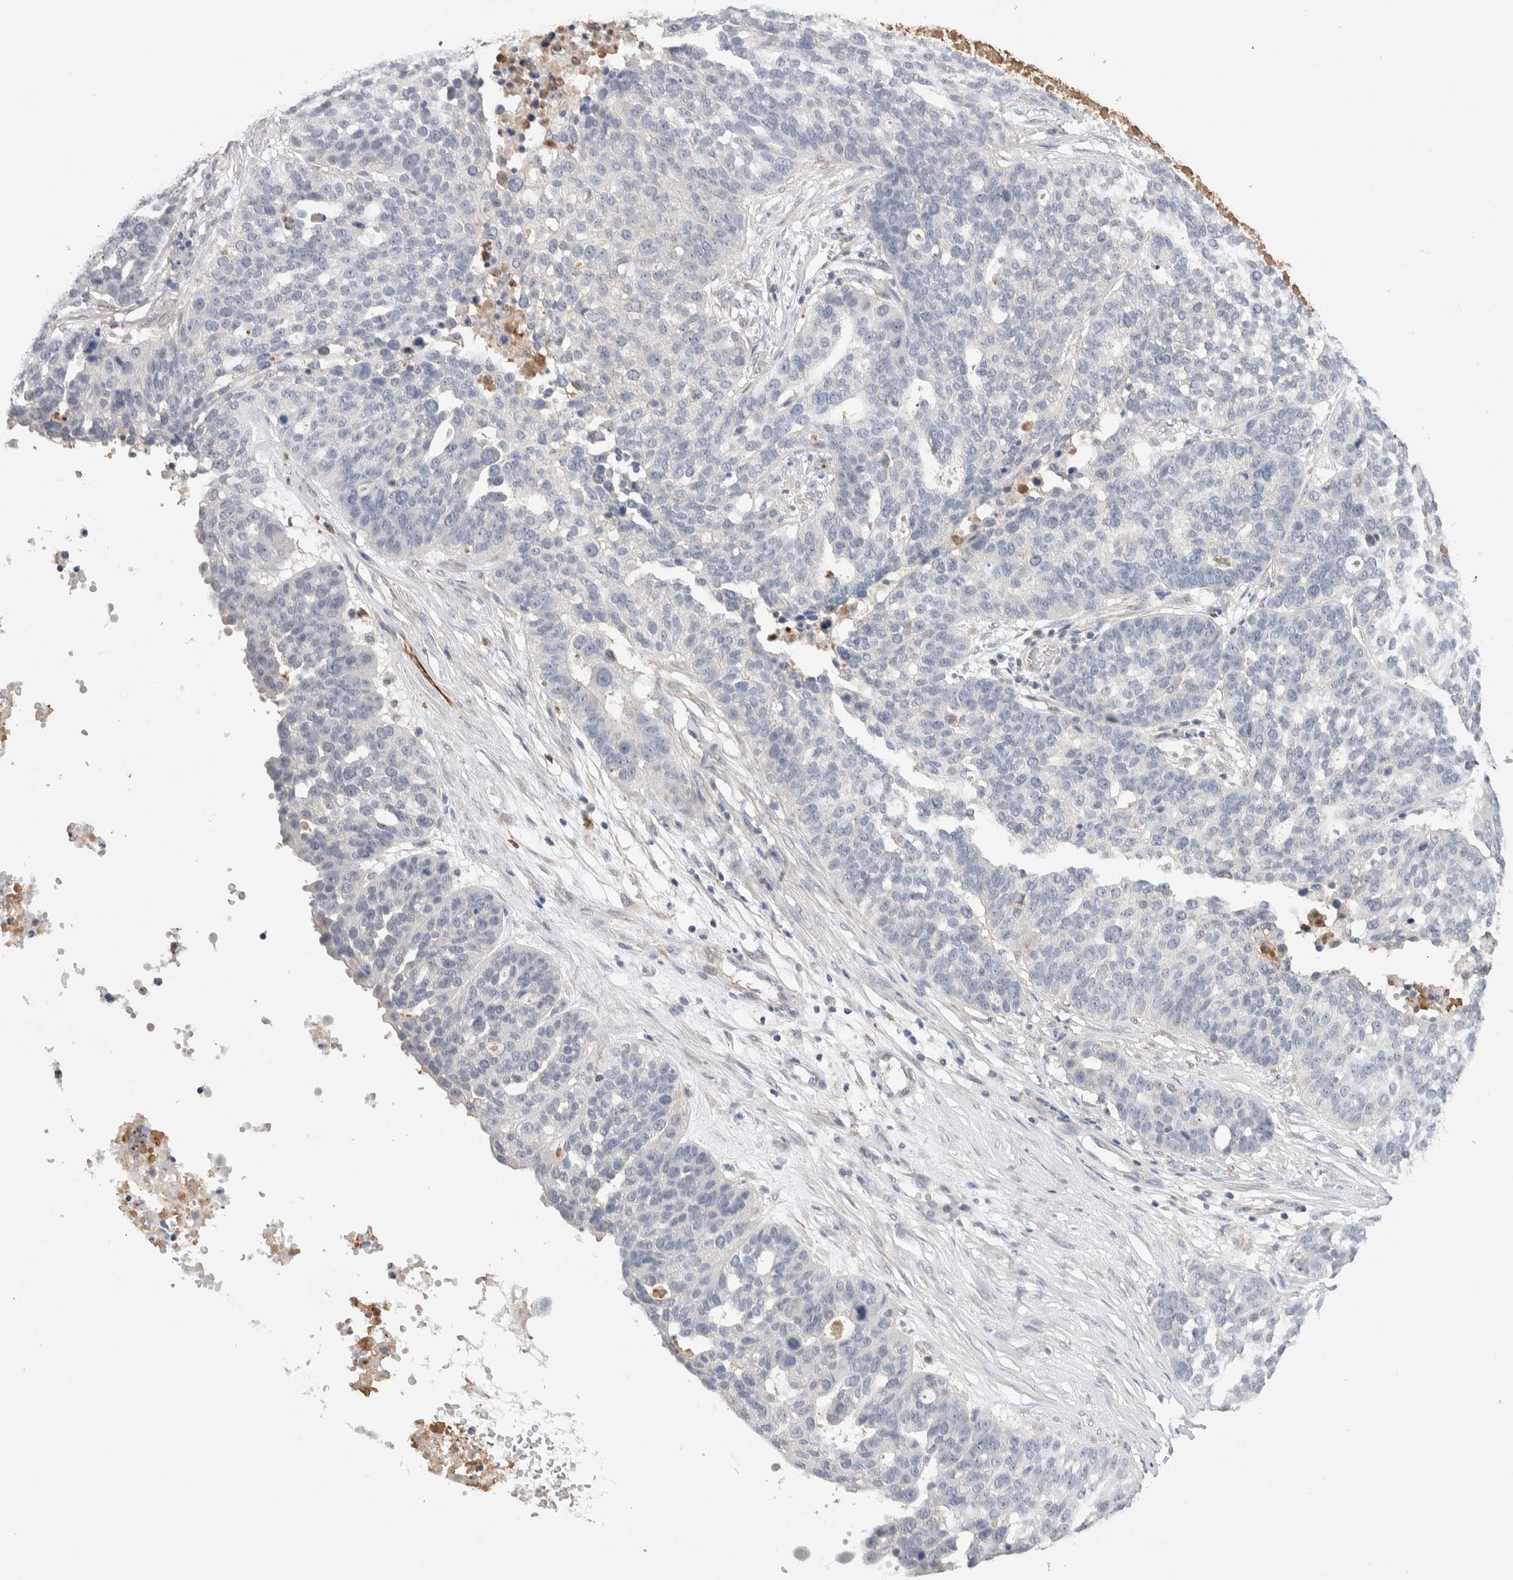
{"staining": {"intensity": "negative", "quantity": "none", "location": "none"}, "tissue": "ovarian cancer", "cell_type": "Tumor cells", "image_type": "cancer", "snomed": [{"axis": "morphology", "description": "Cystadenocarcinoma, serous, NOS"}, {"axis": "topography", "description": "Ovary"}], "caption": "Immunohistochemistry (IHC) image of neoplastic tissue: ovarian cancer (serous cystadenocarcinoma) stained with DAB (3,3'-diaminobenzidine) reveals no significant protein expression in tumor cells. (DAB IHC, high magnification).", "gene": "FFAR2", "patient": {"sex": "female", "age": 59}}